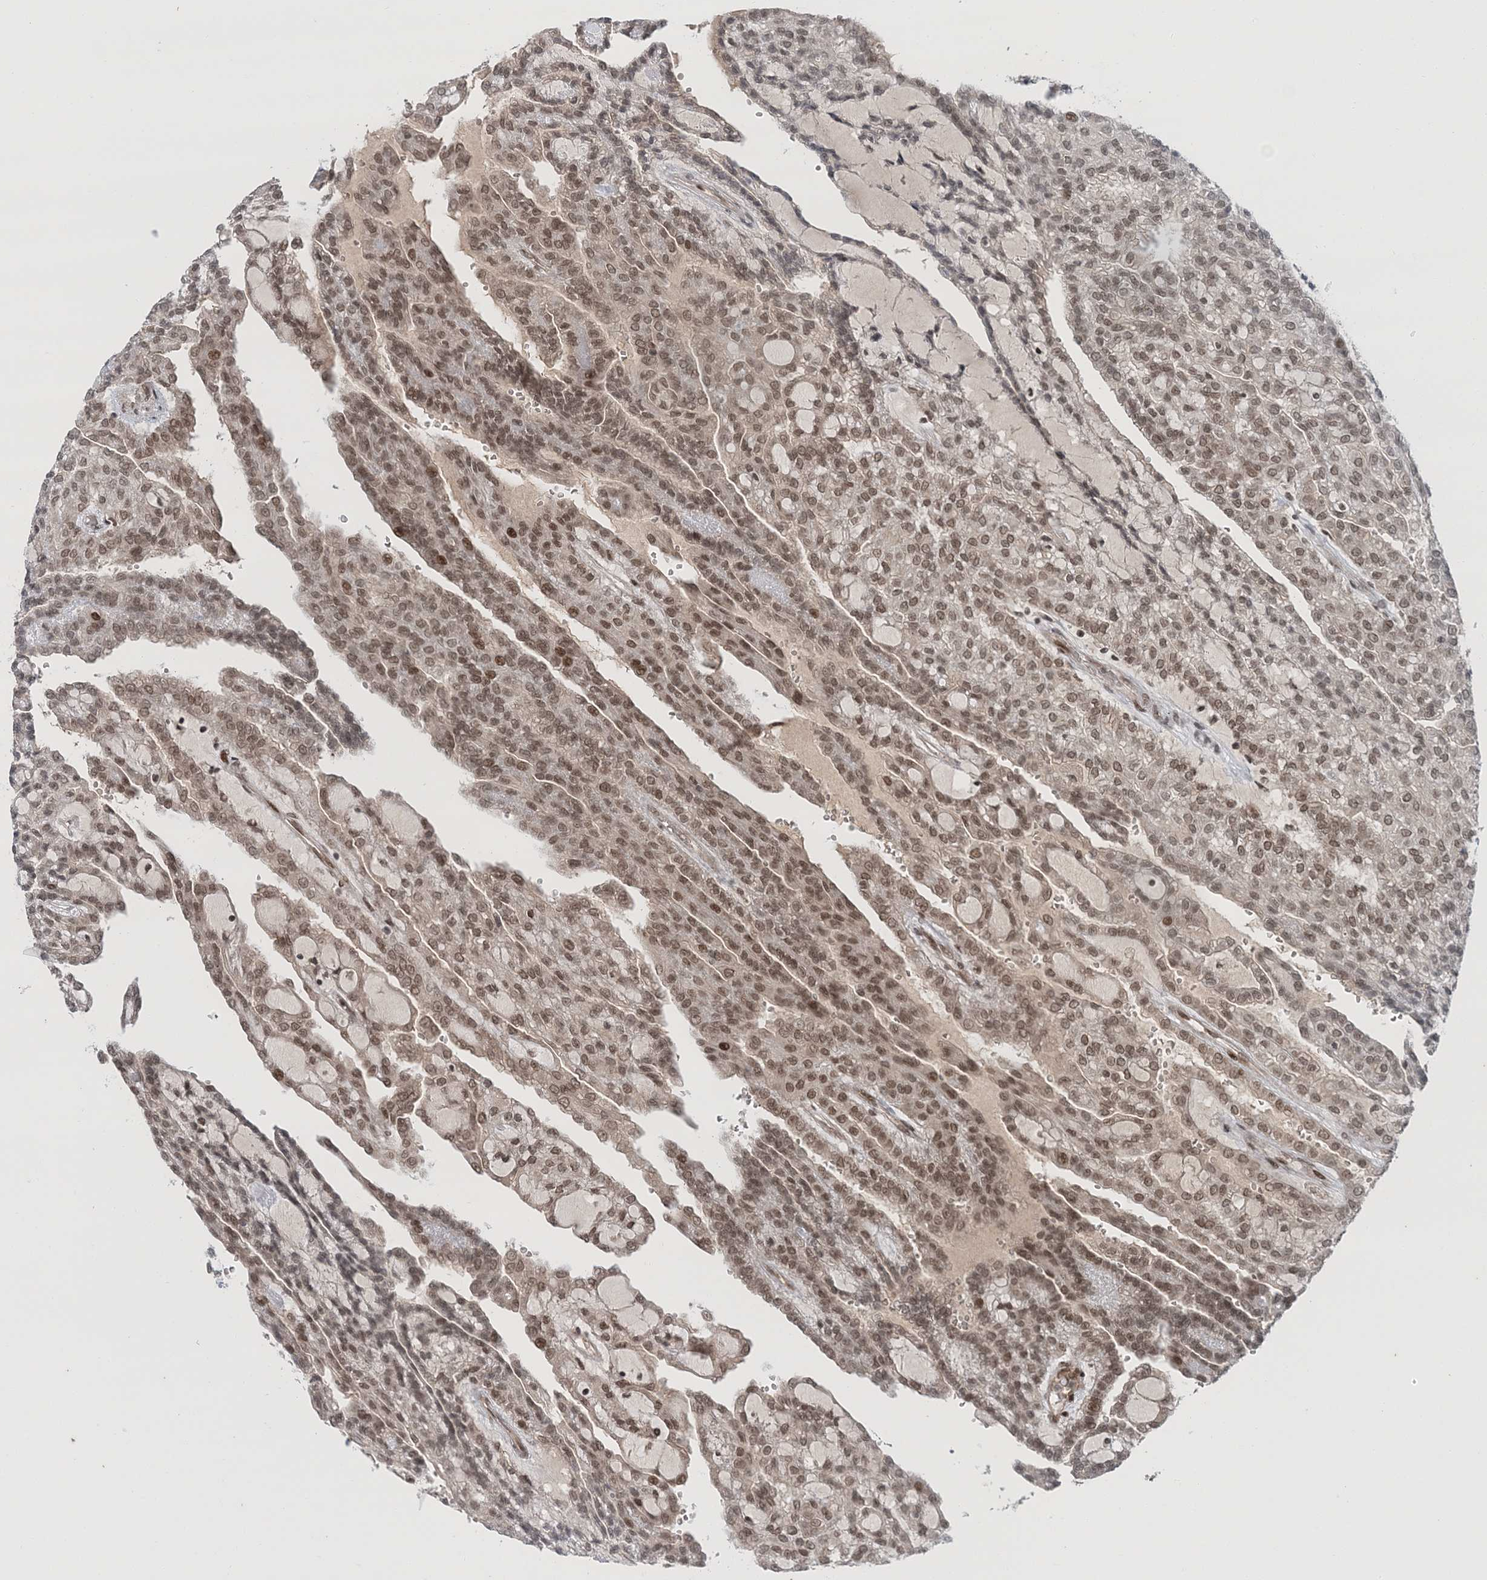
{"staining": {"intensity": "moderate", "quantity": ">75%", "location": "nuclear"}, "tissue": "renal cancer", "cell_type": "Tumor cells", "image_type": "cancer", "snomed": [{"axis": "morphology", "description": "Adenocarcinoma, NOS"}, {"axis": "topography", "description": "Kidney"}], "caption": "A medium amount of moderate nuclear expression is appreciated in about >75% of tumor cells in adenocarcinoma (renal) tissue. (DAB = brown stain, brightfield microscopy at high magnification).", "gene": "NOA1", "patient": {"sex": "male", "age": 63}}